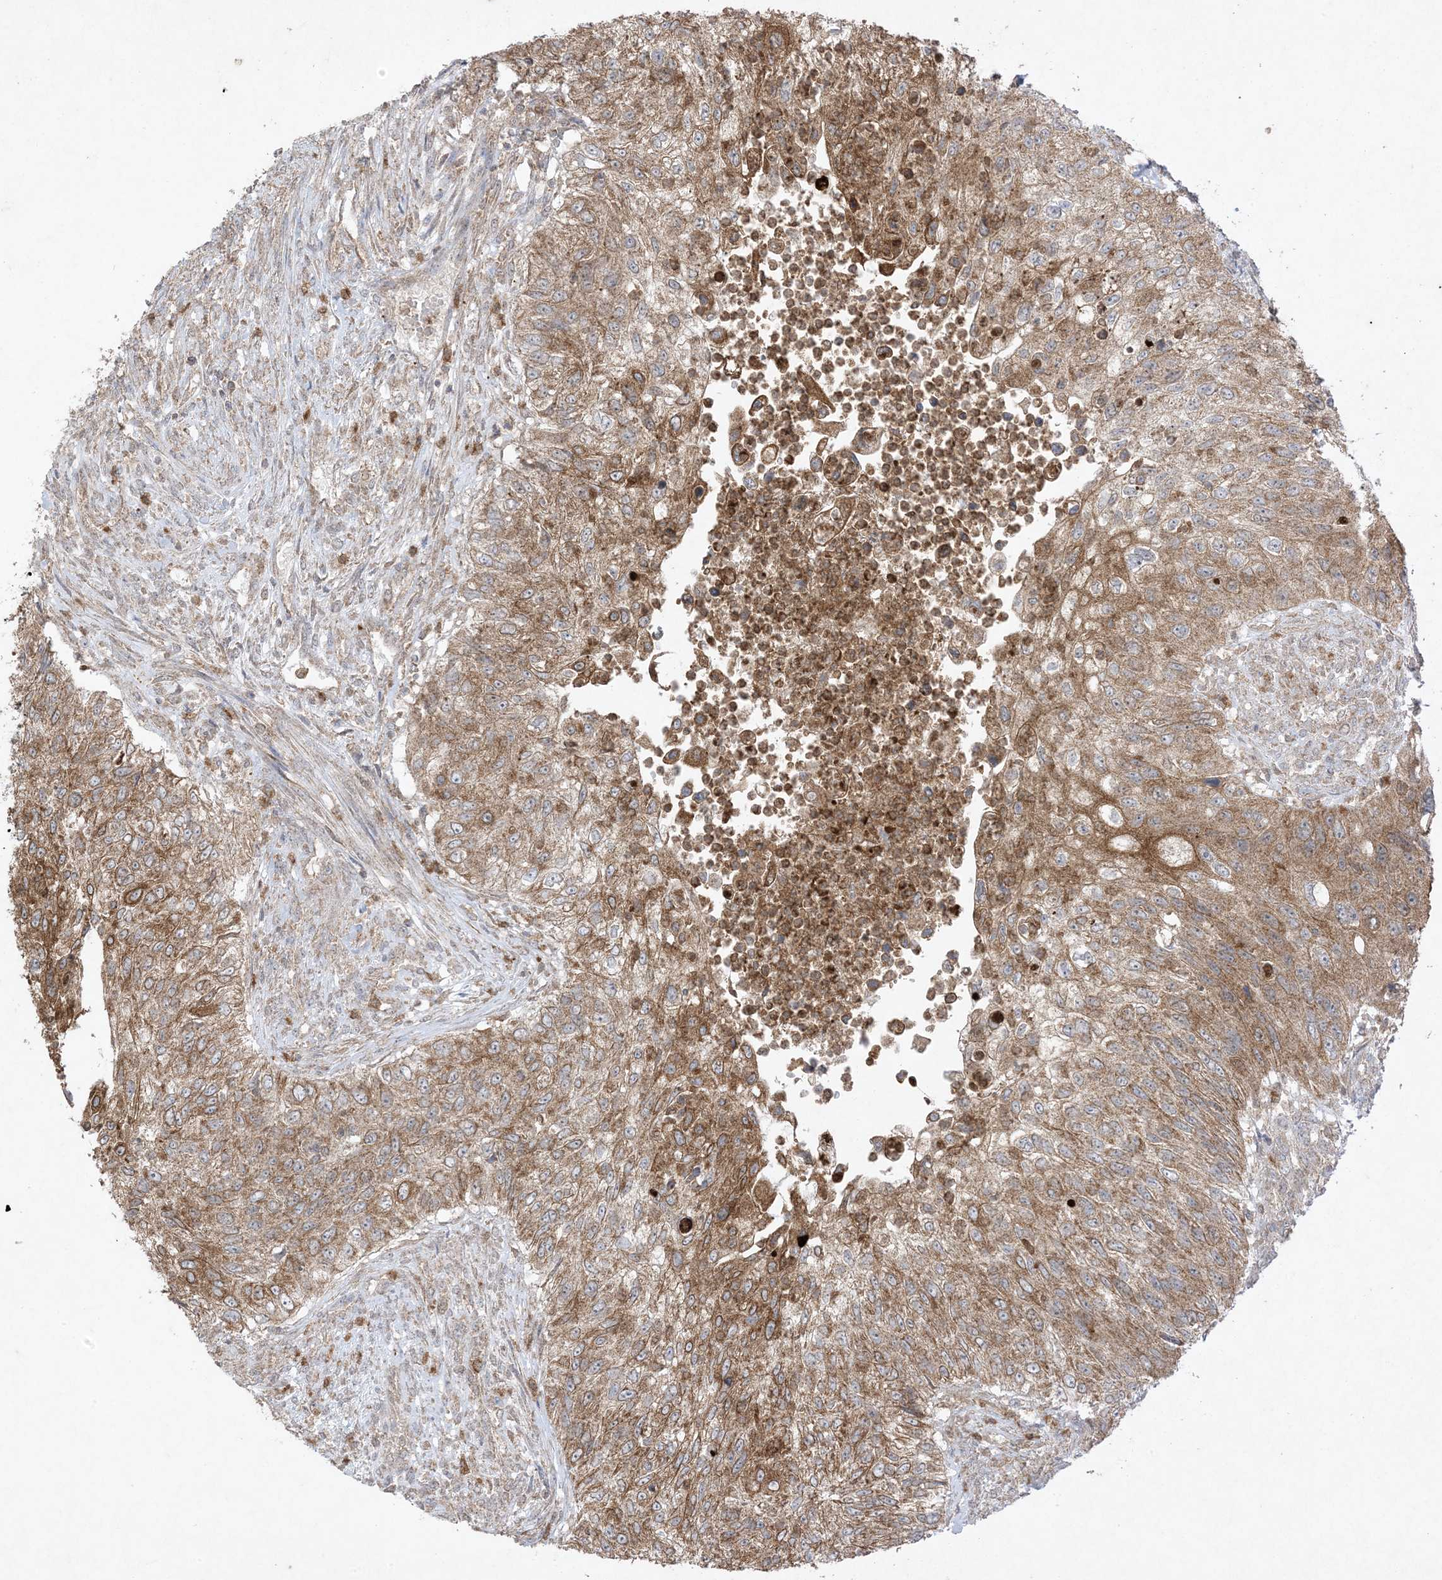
{"staining": {"intensity": "moderate", "quantity": ">75%", "location": "cytoplasmic/membranous"}, "tissue": "urothelial cancer", "cell_type": "Tumor cells", "image_type": "cancer", "snomed": [{"axis": "morphology", "description": "Urothelial carcinoma, High grade"}, {"axis": "topography", "description": "Urinary bladder"}], "caption": "The histopathology image demonstrates staining of urothelial carcinoma (high-grade), revealing moderate cytoplasmic/membranous protein positivity (brown color) within tumor cells. Using DAB (3,3'-diaminobenzidine) (brown) and hematoxylin (blue) stains, captured at high magnification using brightfield microscopy.", "gene": "UBE2C", "patient": {"sex": "female", "age": 60}}